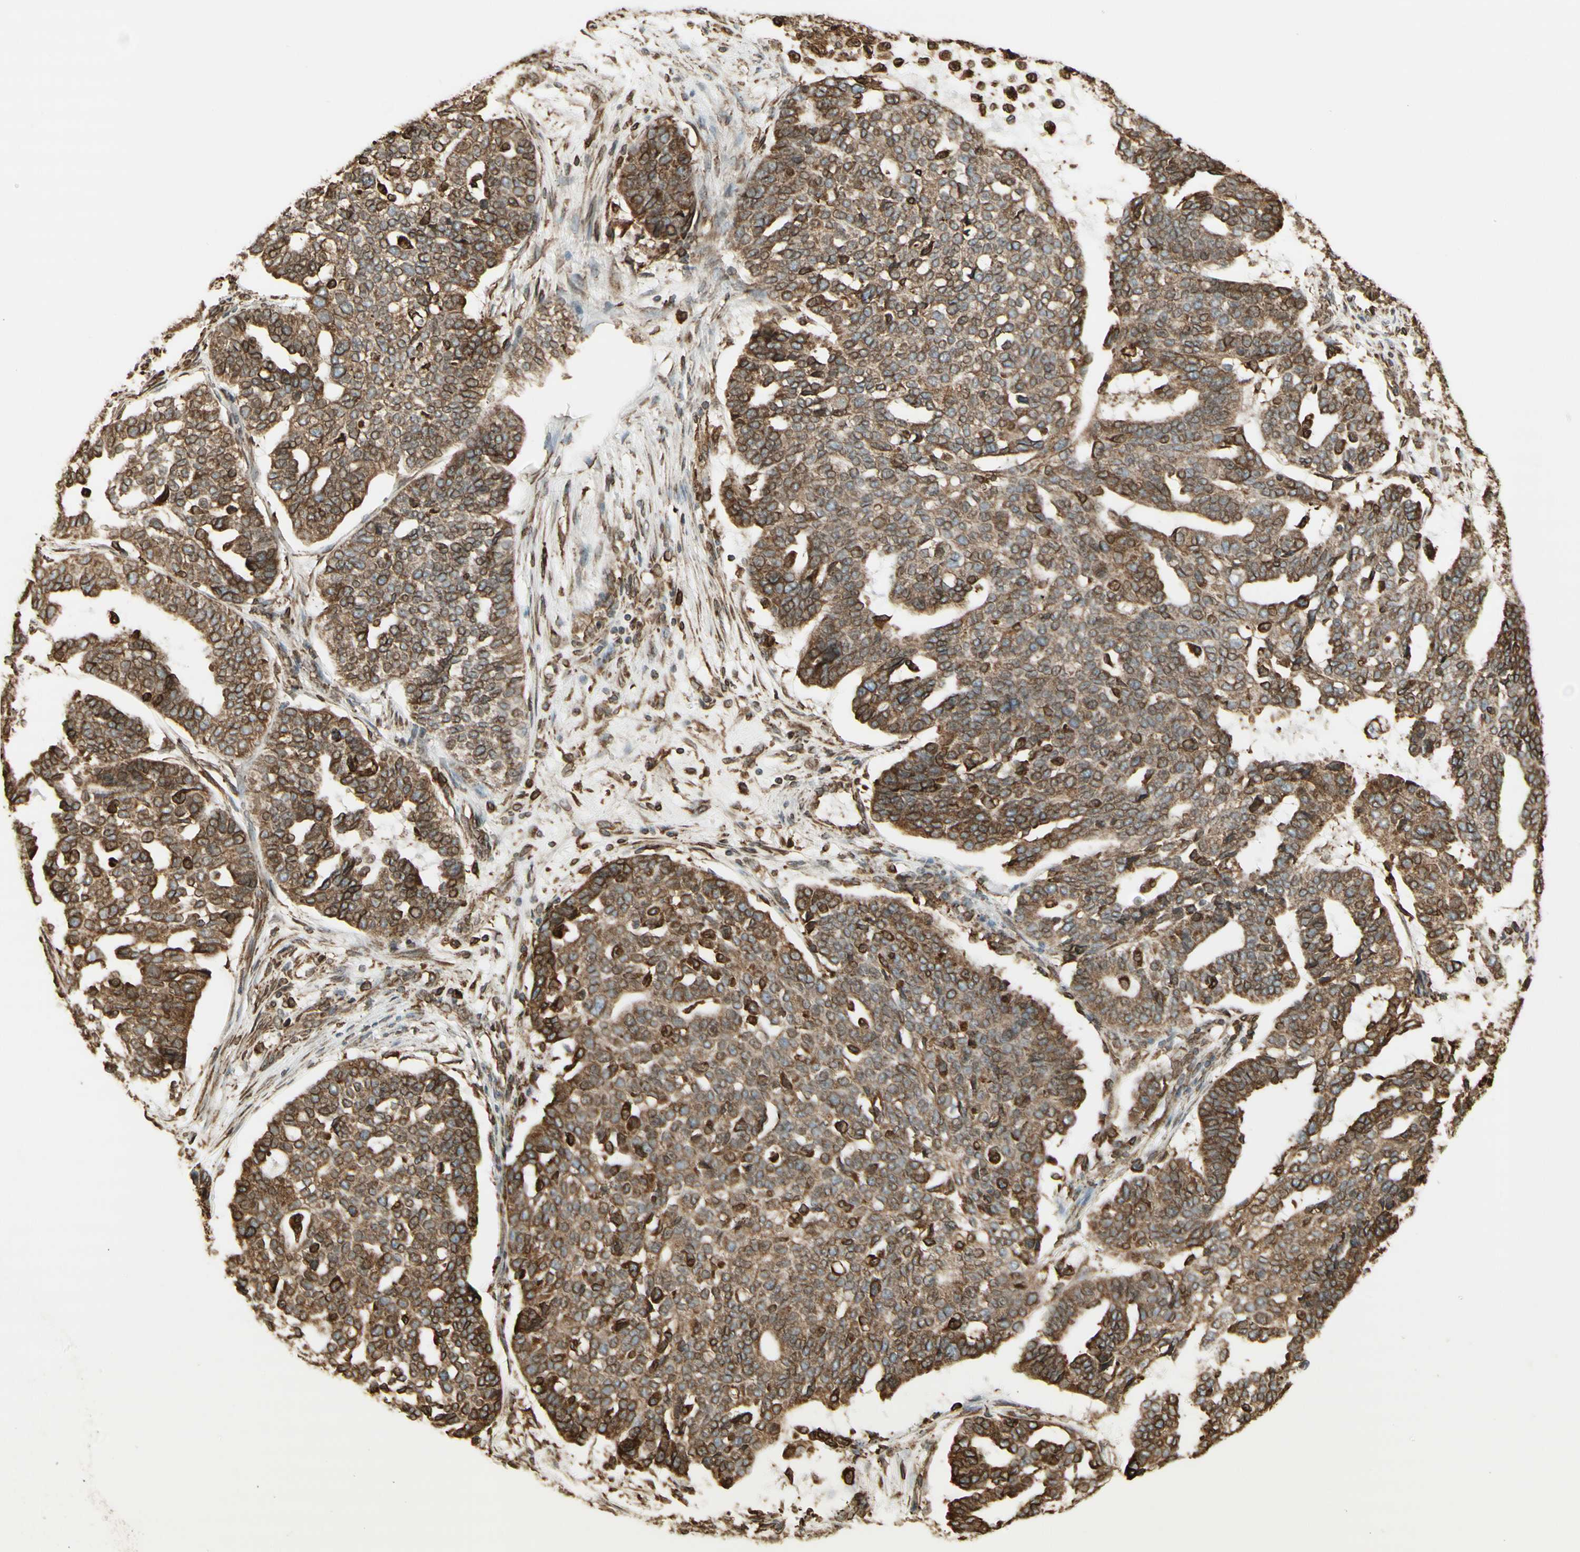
{"staining": {"intensity": "moderate", "quantity": "25%-75%", "location": "cytoplasmic/membranous"}, "tissue": "ovarian cancer", "cell_type": "Tumor cells", "image_type": "cancer", "snomed": [{"axis": "morphology", "description": "Cystadenocarcinoma, serous, NOS"}, {"axis": "topography", "description": "Ovary"}], "caption": "Approximately 25%-75% of tumor cells in ovarian cancer exhibit moderate cytoplasmic/membranous protein staining as visualized by brown immunohistochemical staining.", "gene": "CANX", "patient": {"sex": "female", "age": 59}}